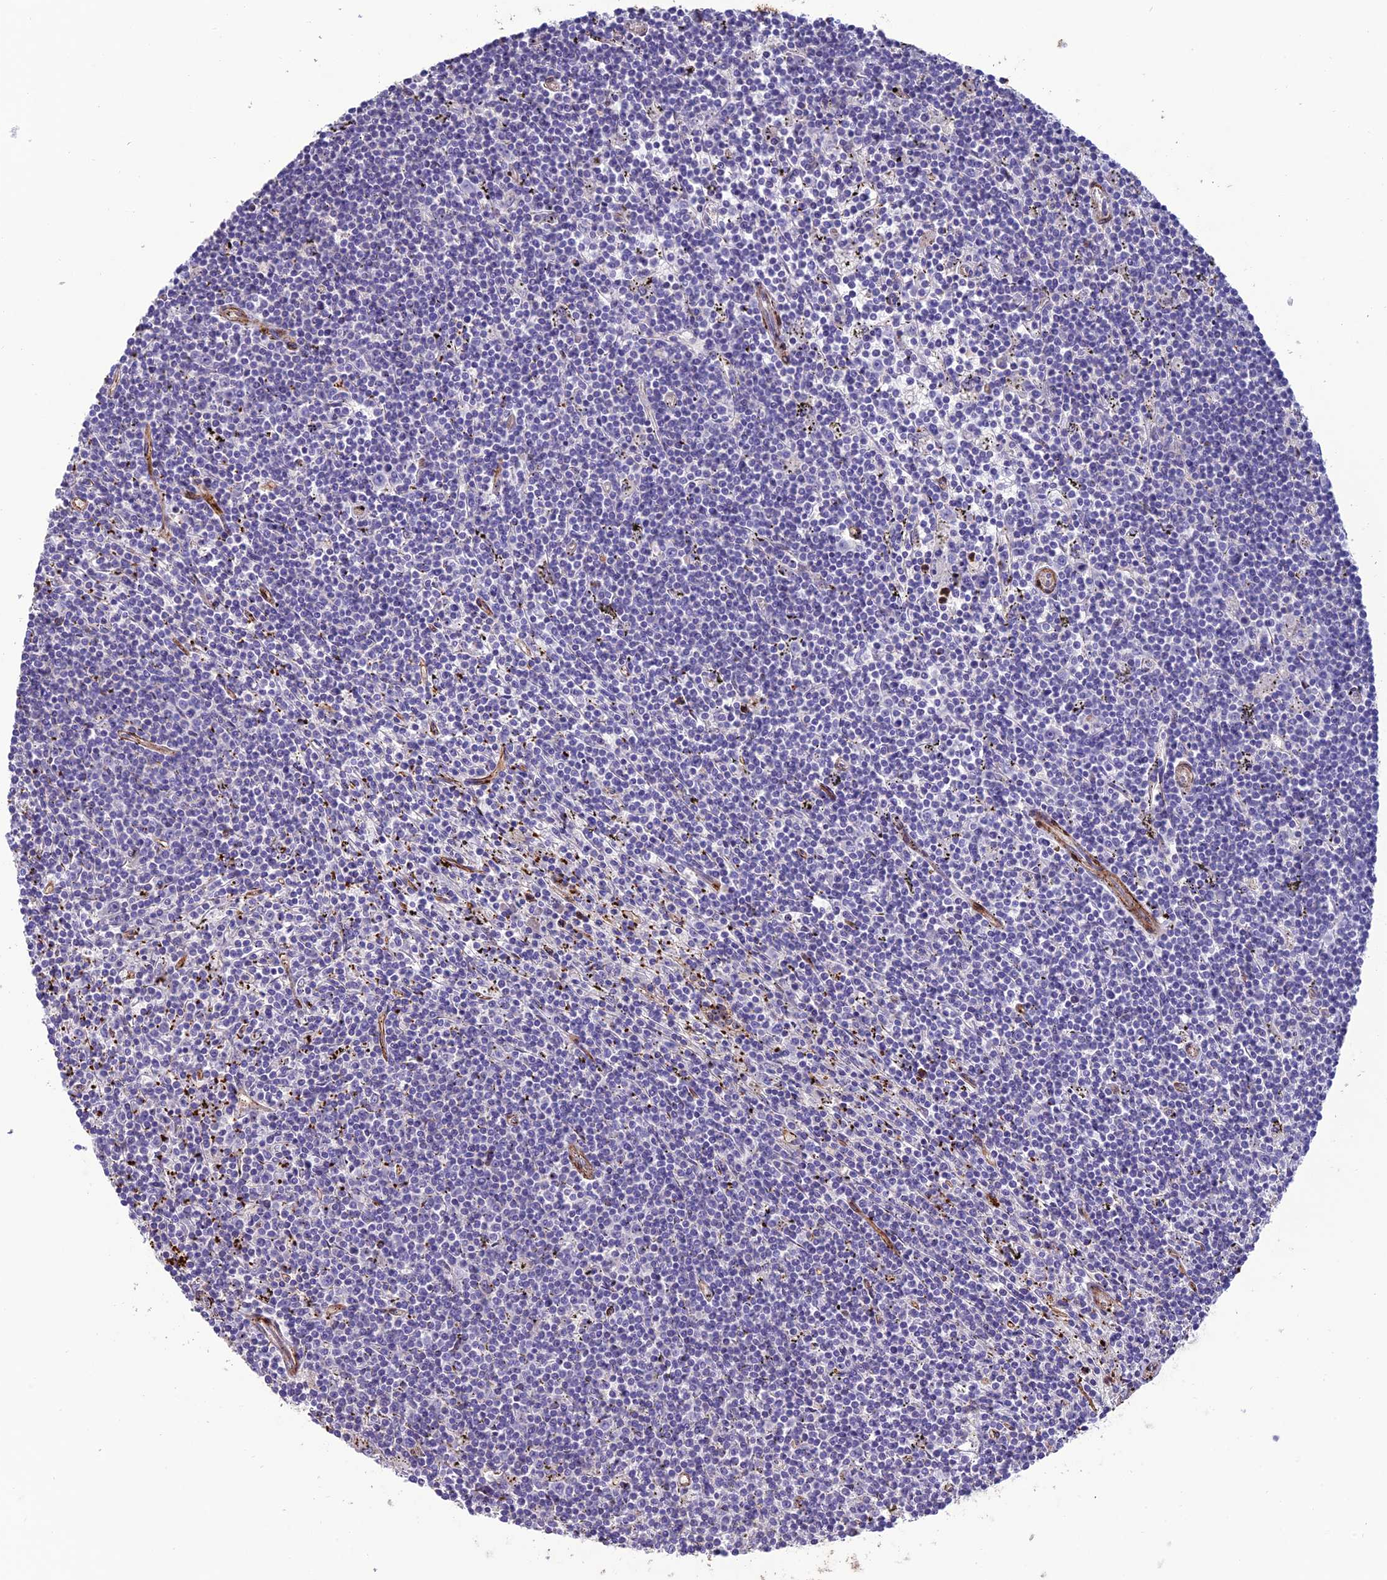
{"staining": {"intensity": "negative", "quantity": "none", "location": "none"}, "tissue": "lymphoma", "cell_type": "Tumor cells", "image_type": "cancer", "snomed": [{"axis": "morphology", "description": "Malignant lymphoma, non-Hodgkin's type, Low grade"}, {"axis": "topography", "description": "Spleen"}], "caption": "IHC histopathology image of neoplastic tissue: malignant lymphoma, non-Hodgkin's type (low-grade) stained with DAB reveals no significant protein staining in tumor cells.", "gene": "REX1BD", "patient": {"sex": "male", "age": 76}}